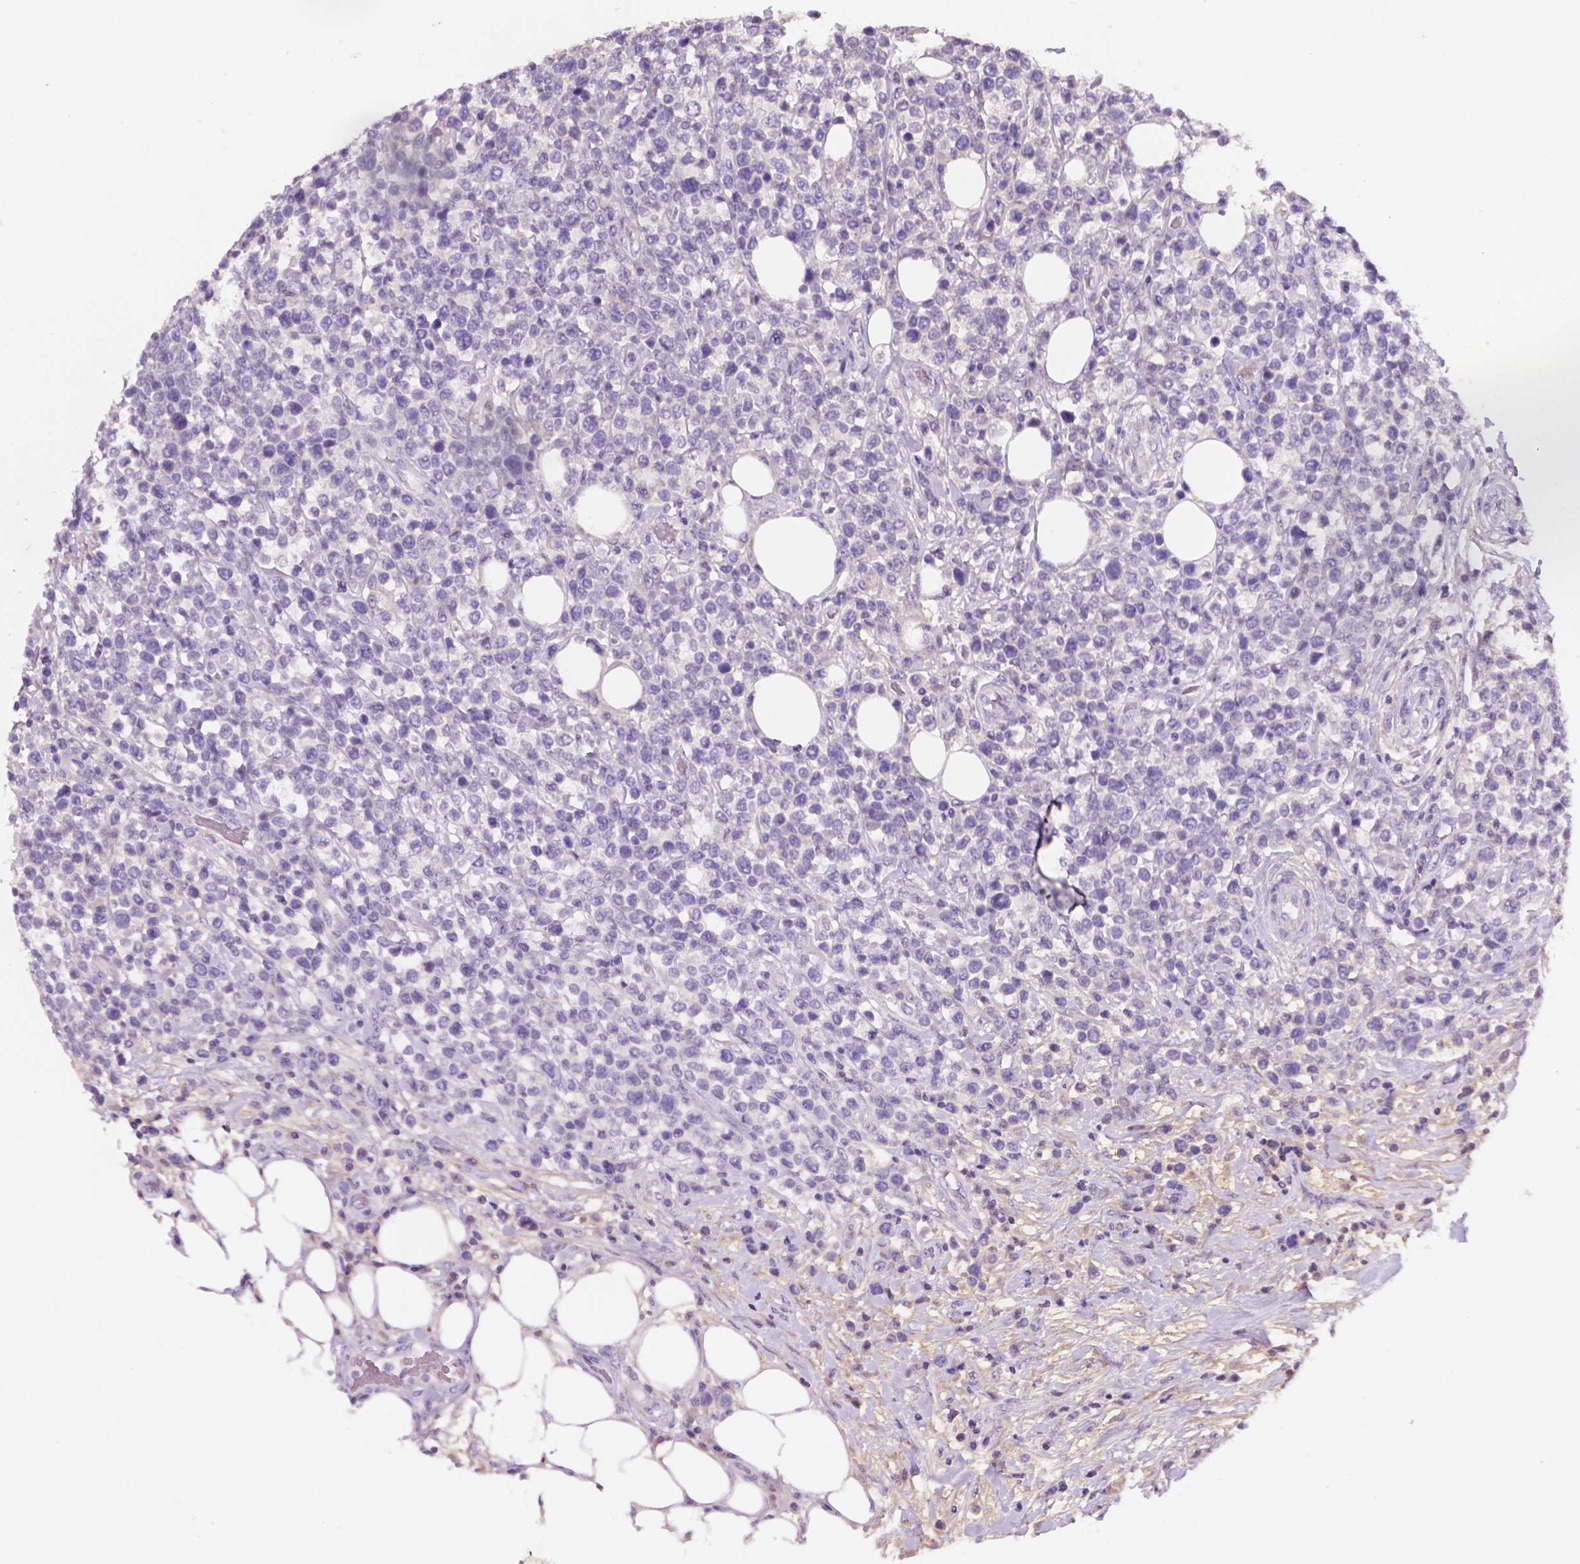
{"staining": {"intensity": "negative", "quantity": "none", "location": "none"}, "tissue": "lymphoma", "cell_type": "Tumor cells", "image_type": "cancer", "snomed": [{"axis": "morphology", "description": "Malignant lymphoma, non-Hodgkin's type, High grade"}, {"axis": "topography", "description": "Soft tissue"}], "caption": "High power microscopy photomicrograph of an immunohistochemistry (IHC) image of high-grade malignant lymphoma, non-Hodgkin's type, revealing no significant expression in tumor cells.", "gene": "MKRN2OS", "patient": {"sex": "female", "age": 56}}